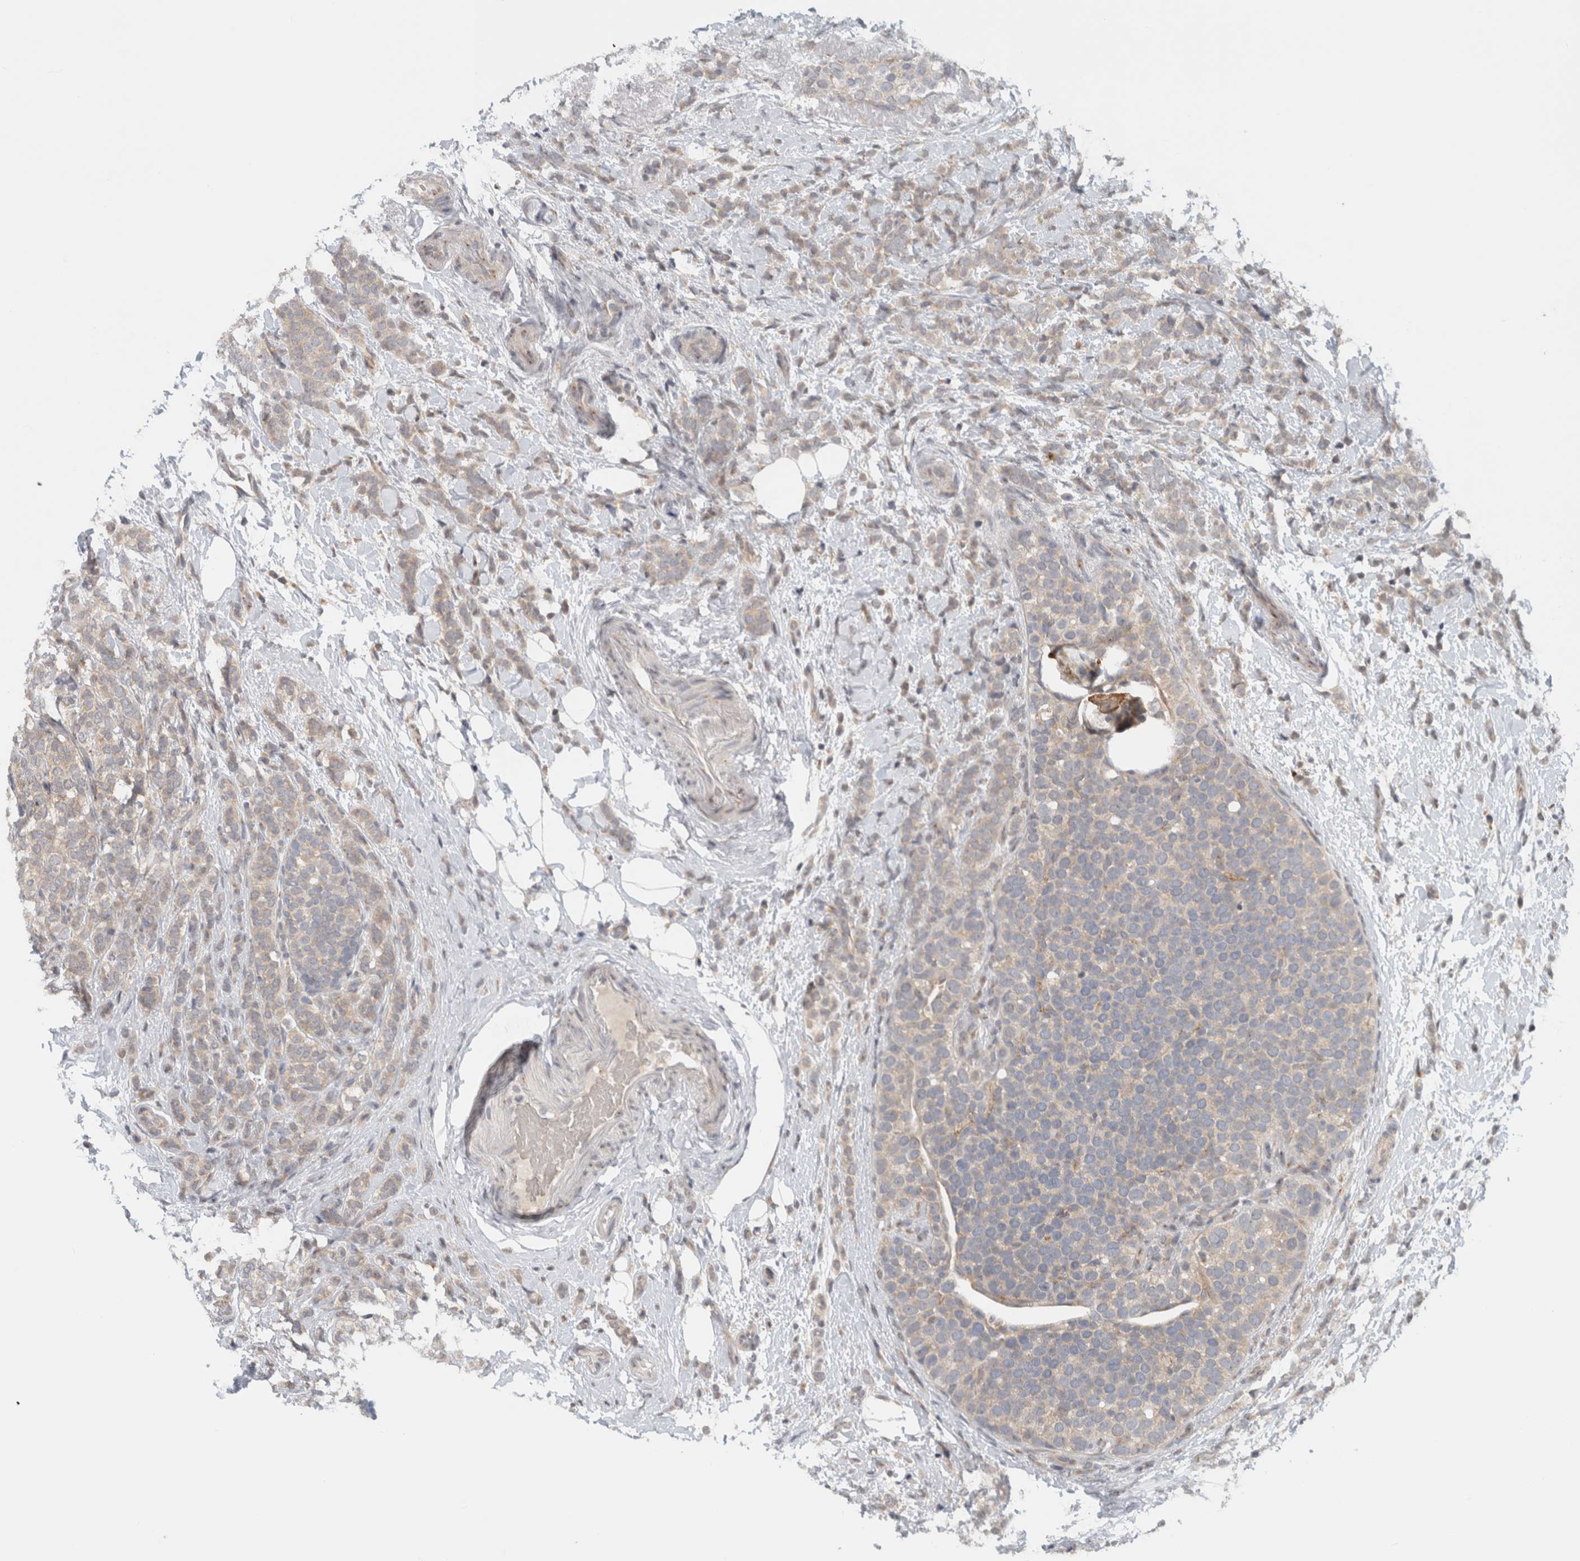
{"staining": {"intensity": "weak", "quantity": "<25%", "location": "cytoplasmic/membranous"}, "tissue": "breast cancer", "cell_type": "Tumor cells", "image_type": "cancer", "snomed": [{"axis": "morphology", "description": "Lobular carcinoma"}, {"axis": "topography", "description": "Breast"}], "caption": "An IHC histopathology image of lobular carcinoma (breast) is shown. There is no staining in tumor cells of lobular carcinoma (breast).", "gene": "CMC2", "patient": {"sex": "female", "age": 50}}